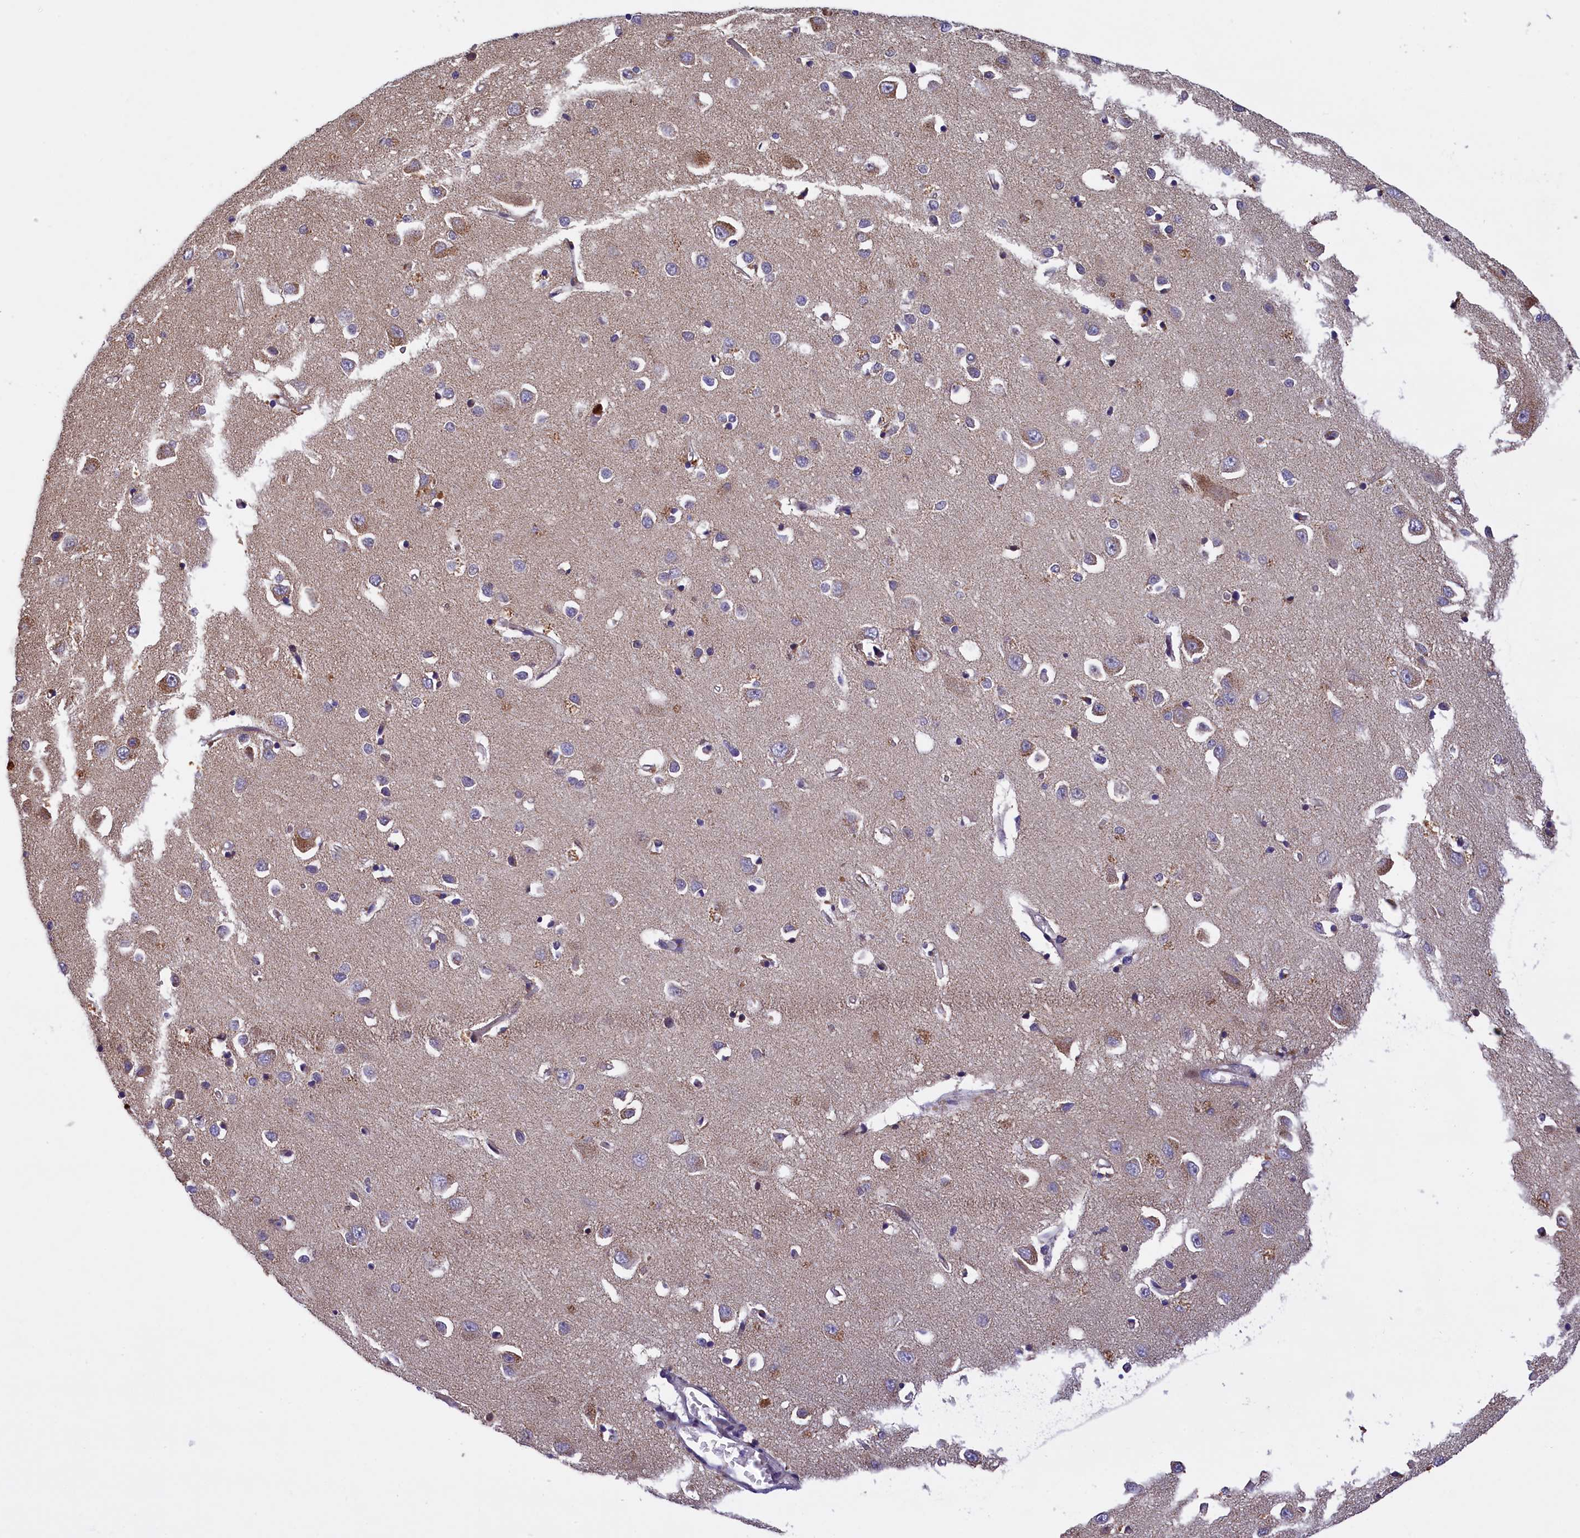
{"staining": {"intensity": "negative", "quantity": "none", "location": "none"}, "tissue": "cerebral cortex", "cell_type": "Endothelial cells", "image_type": "normal", "snomed": [{"axis": "morphology", "description": "Normal tissue, NOS"}, {"axis": "topography", "description": "Cerebral cortex"}], "caption": "Photomicrograph shows no protein expression in endothelial cells of unremarkable cerebral cortex. (Brightfield microscopy of DAB (3,3'-diaminobenzidine) IHC at high magnification).", "gene": "NAIP", "patient": {"sex": "female", "age": 64}}